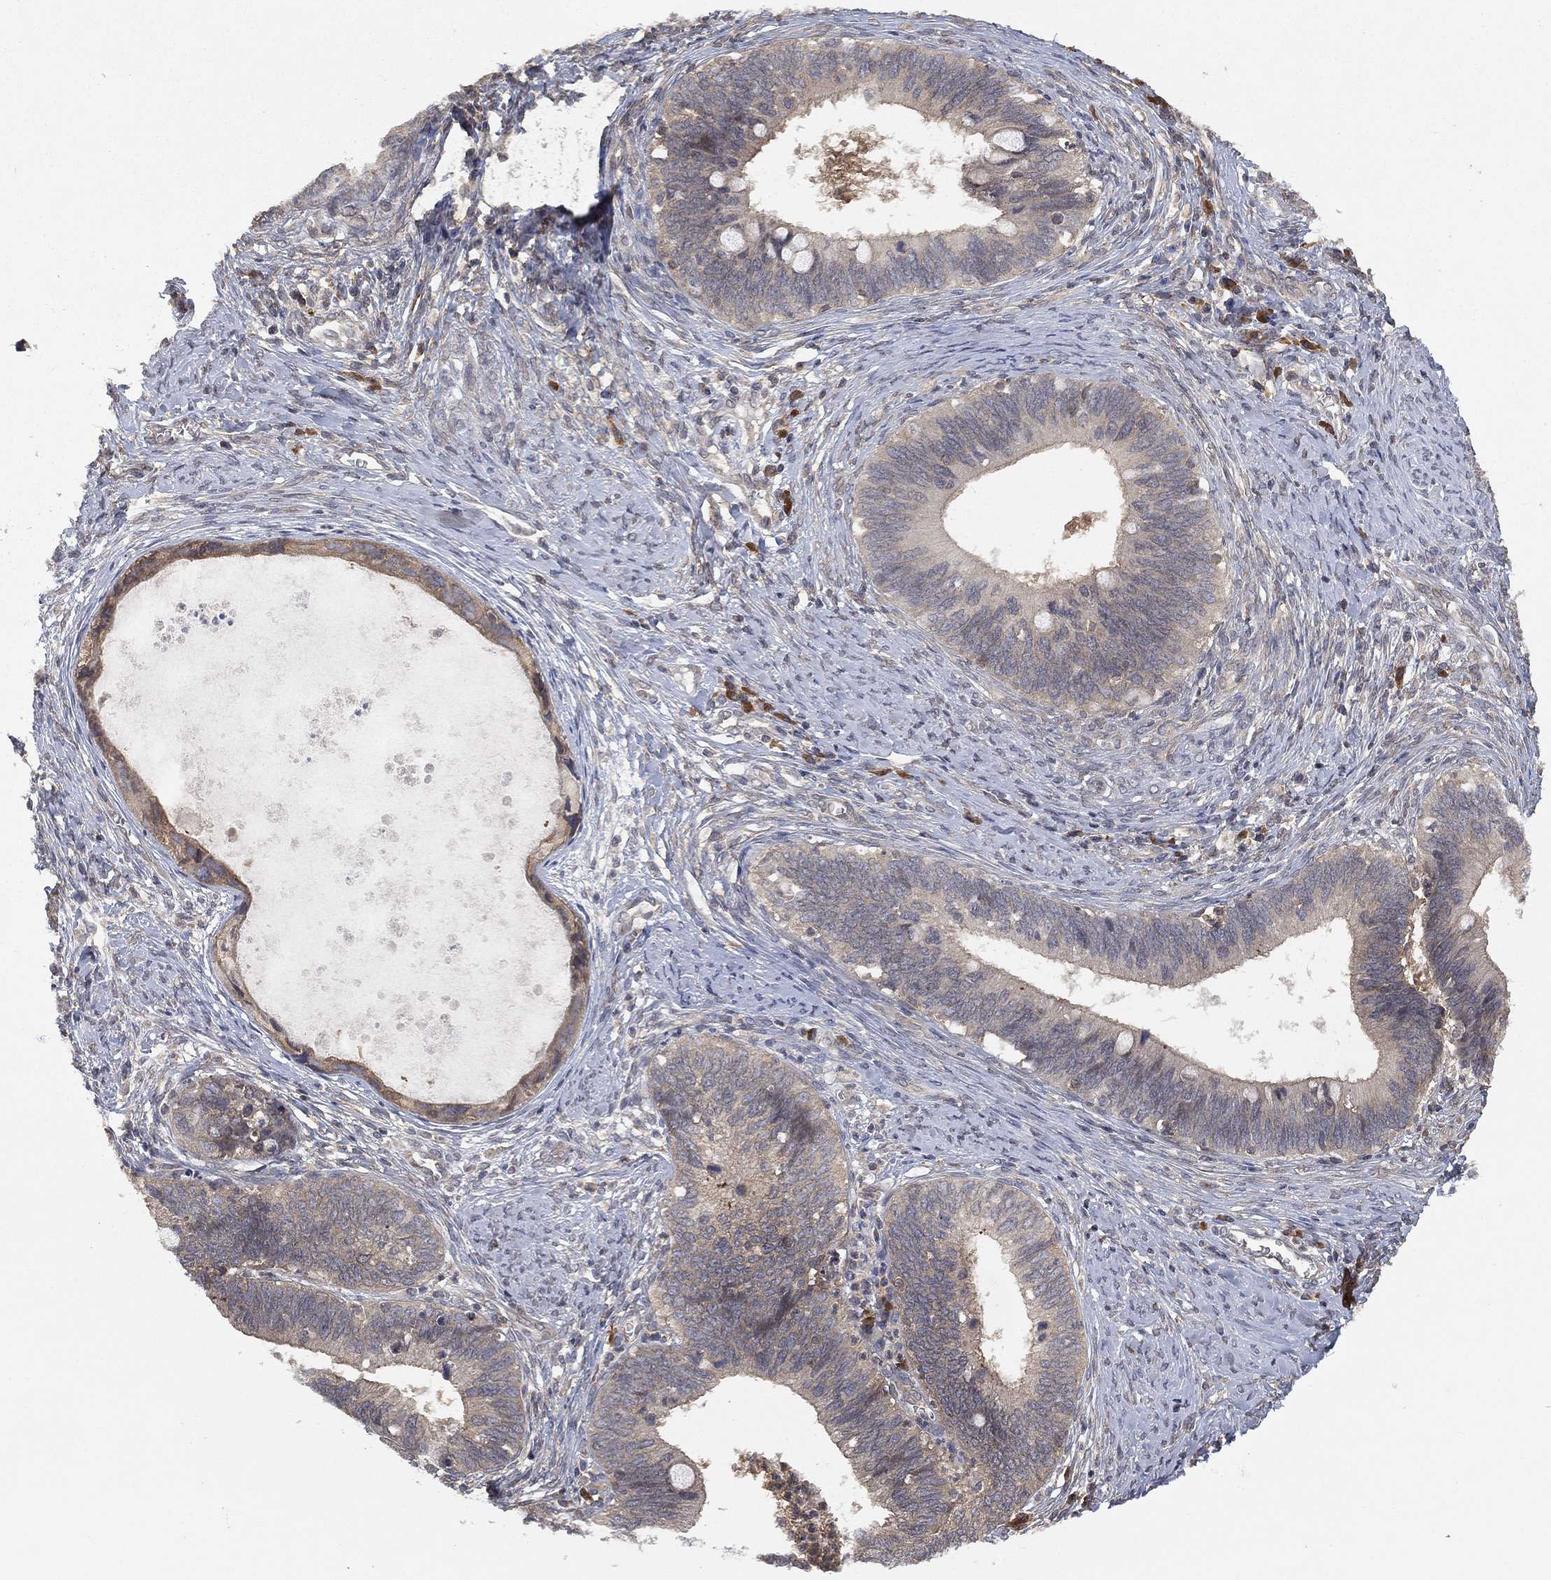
{"staining": {"intensity": "negative", "quantity": "none", "location": "none"}, "tissue": "cervical cancer", "cell_type": "Tumor cells", "image_type": "cancer", "snomed": [{"axis": "morphology", "description": "Adenocarcinoma, NOS"}, {"axis": "topography", "description": "Cervix"}], "caption": "Immunohistochemistry of human adenocarcinoma (cervical) exhibits no staining in tumor cells.", "gene": "UBA5", "patient": {"sex": "female", "age": 42}}